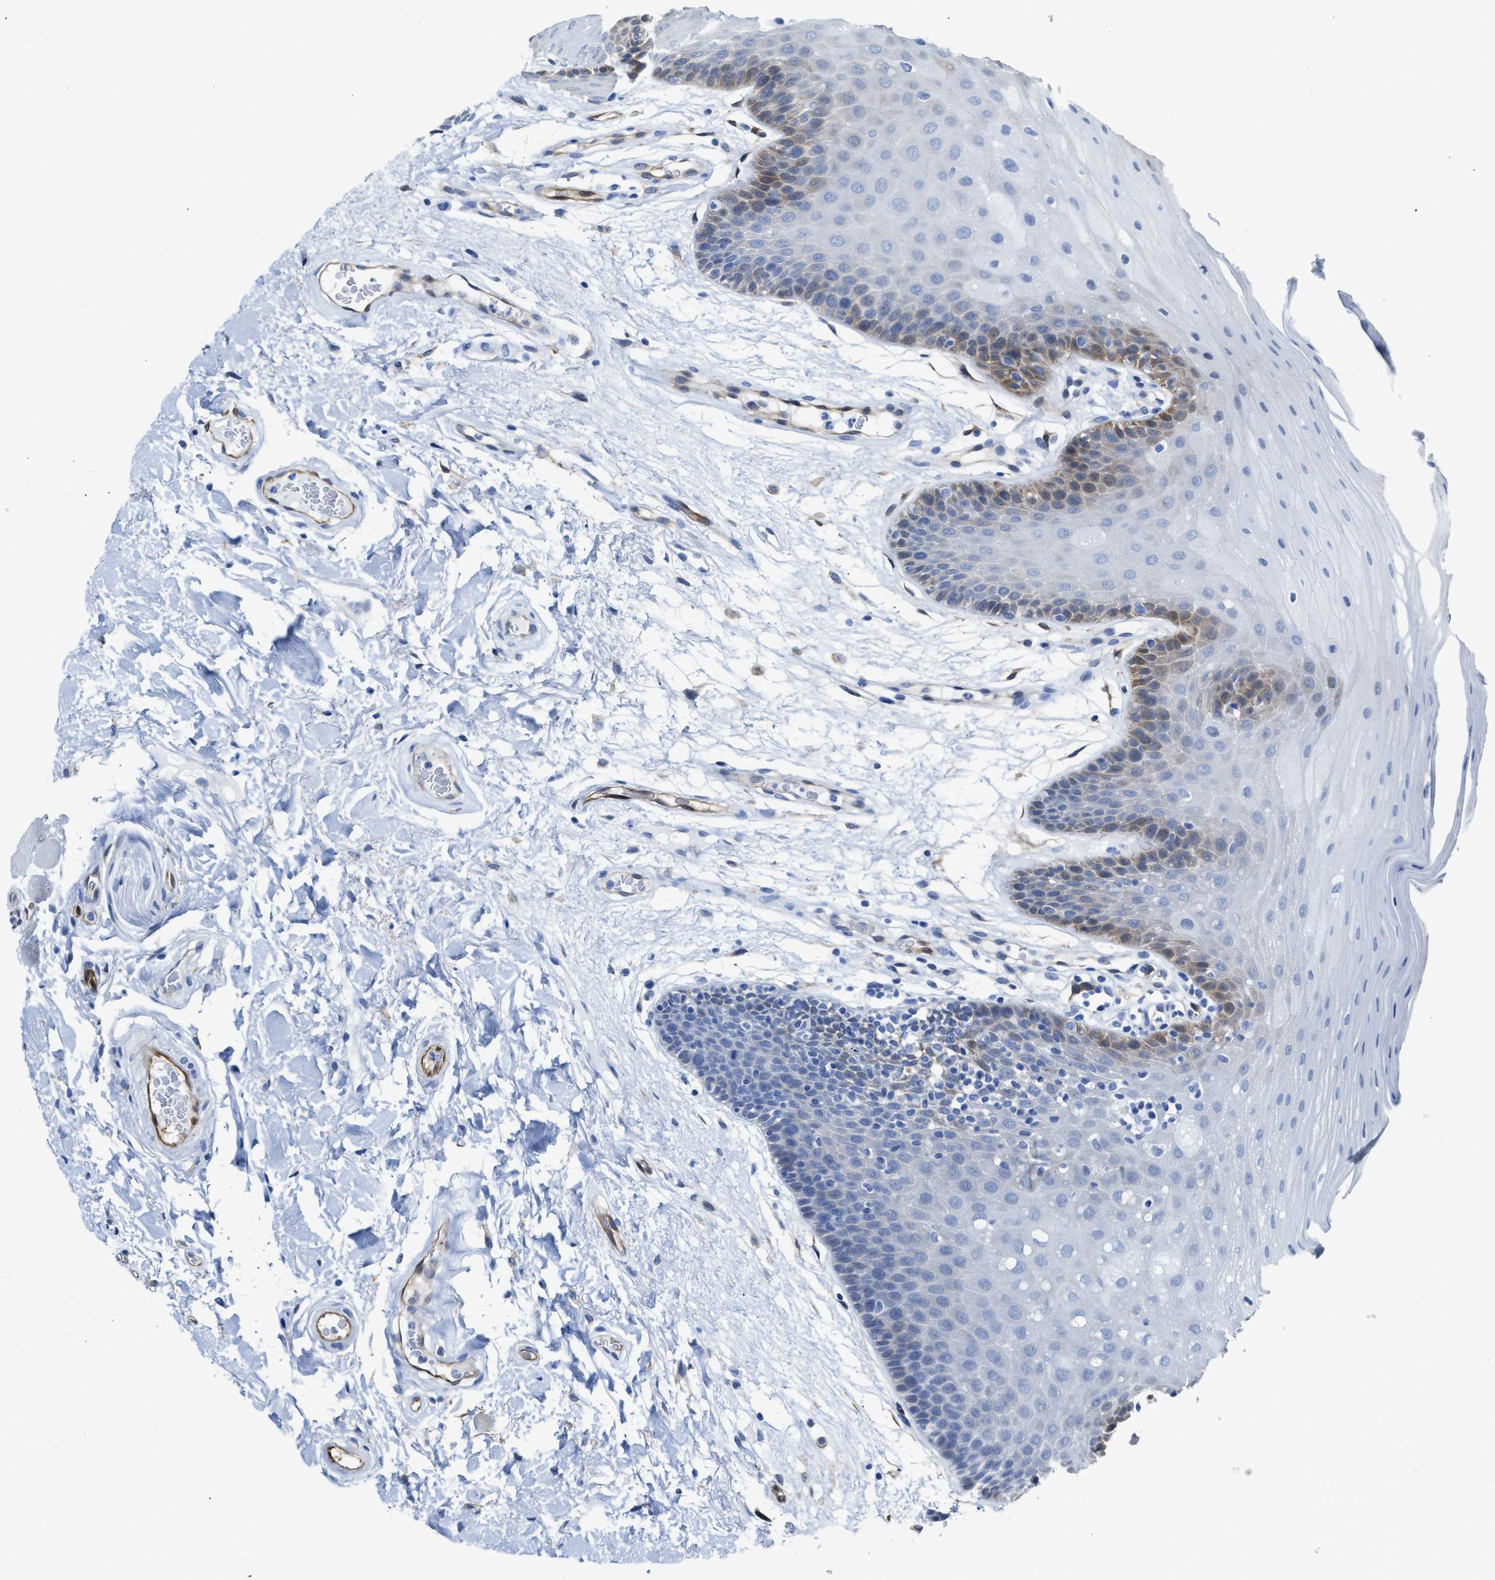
{"staining": {"intensity": "moderate", "quantity": "<25%", "location": "cytoplasmic/membranous,nuclear"}, "tissue": "oral mucosa", "cell_type": "Squamous epithelial cells", "image_type": "normal", "snomed": [{"axis": "morphology", "description": "Normal tissue, NOS"}, {"axis": "morphology", "description": "Squamous cell carcinoma, NOS"}, {"axis": "topography", "description": "Oral tissue"}, {"axis": "topography", "description": "Head-Neck"}], "caption": "Moderate cytoplasmic/membranous,nuclear staining is seen in approximately <25% of squamous epithelial cells in normal oral mucosa.", "gene": "ASS1", "patient": {"sex": "male", "age": 71}}